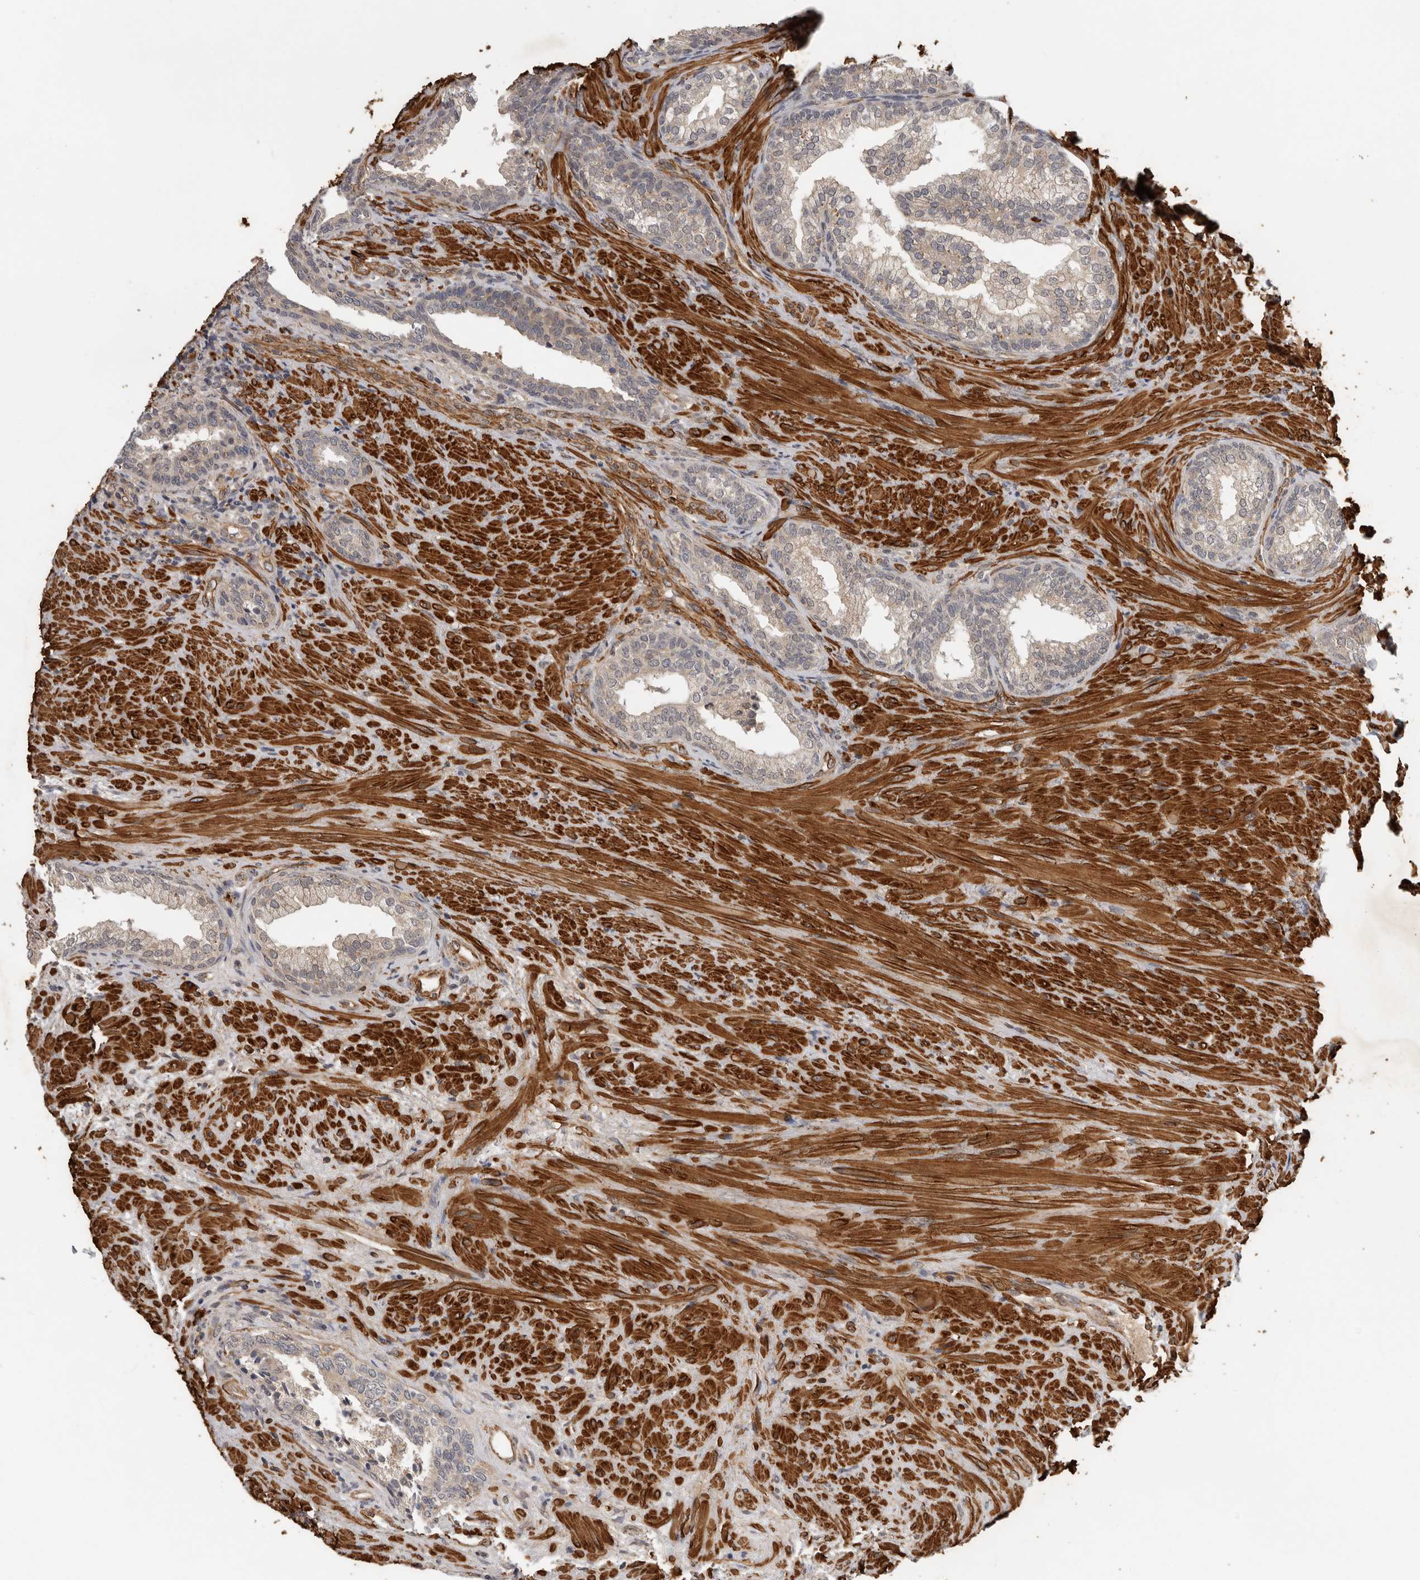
{"staining": {"intensity": "weak", "quantity": "<25%", "location": "cytoplasmic/membranous"}, "tissue": "prostate", "cell_type": "Glandular cells", "image_type": "normal", "snomed": [{"axis": "morphology", "description": "Normal tissue, NOS"}, {"axis": "topography", "description": "Prostate"}], "caption": "This is a micrograph of immunohistochemistry staining of benign prostate, which shows no expression in glandular cells.", "gene": "RNF157", "patient": {"sex": "male", "age": 76}}